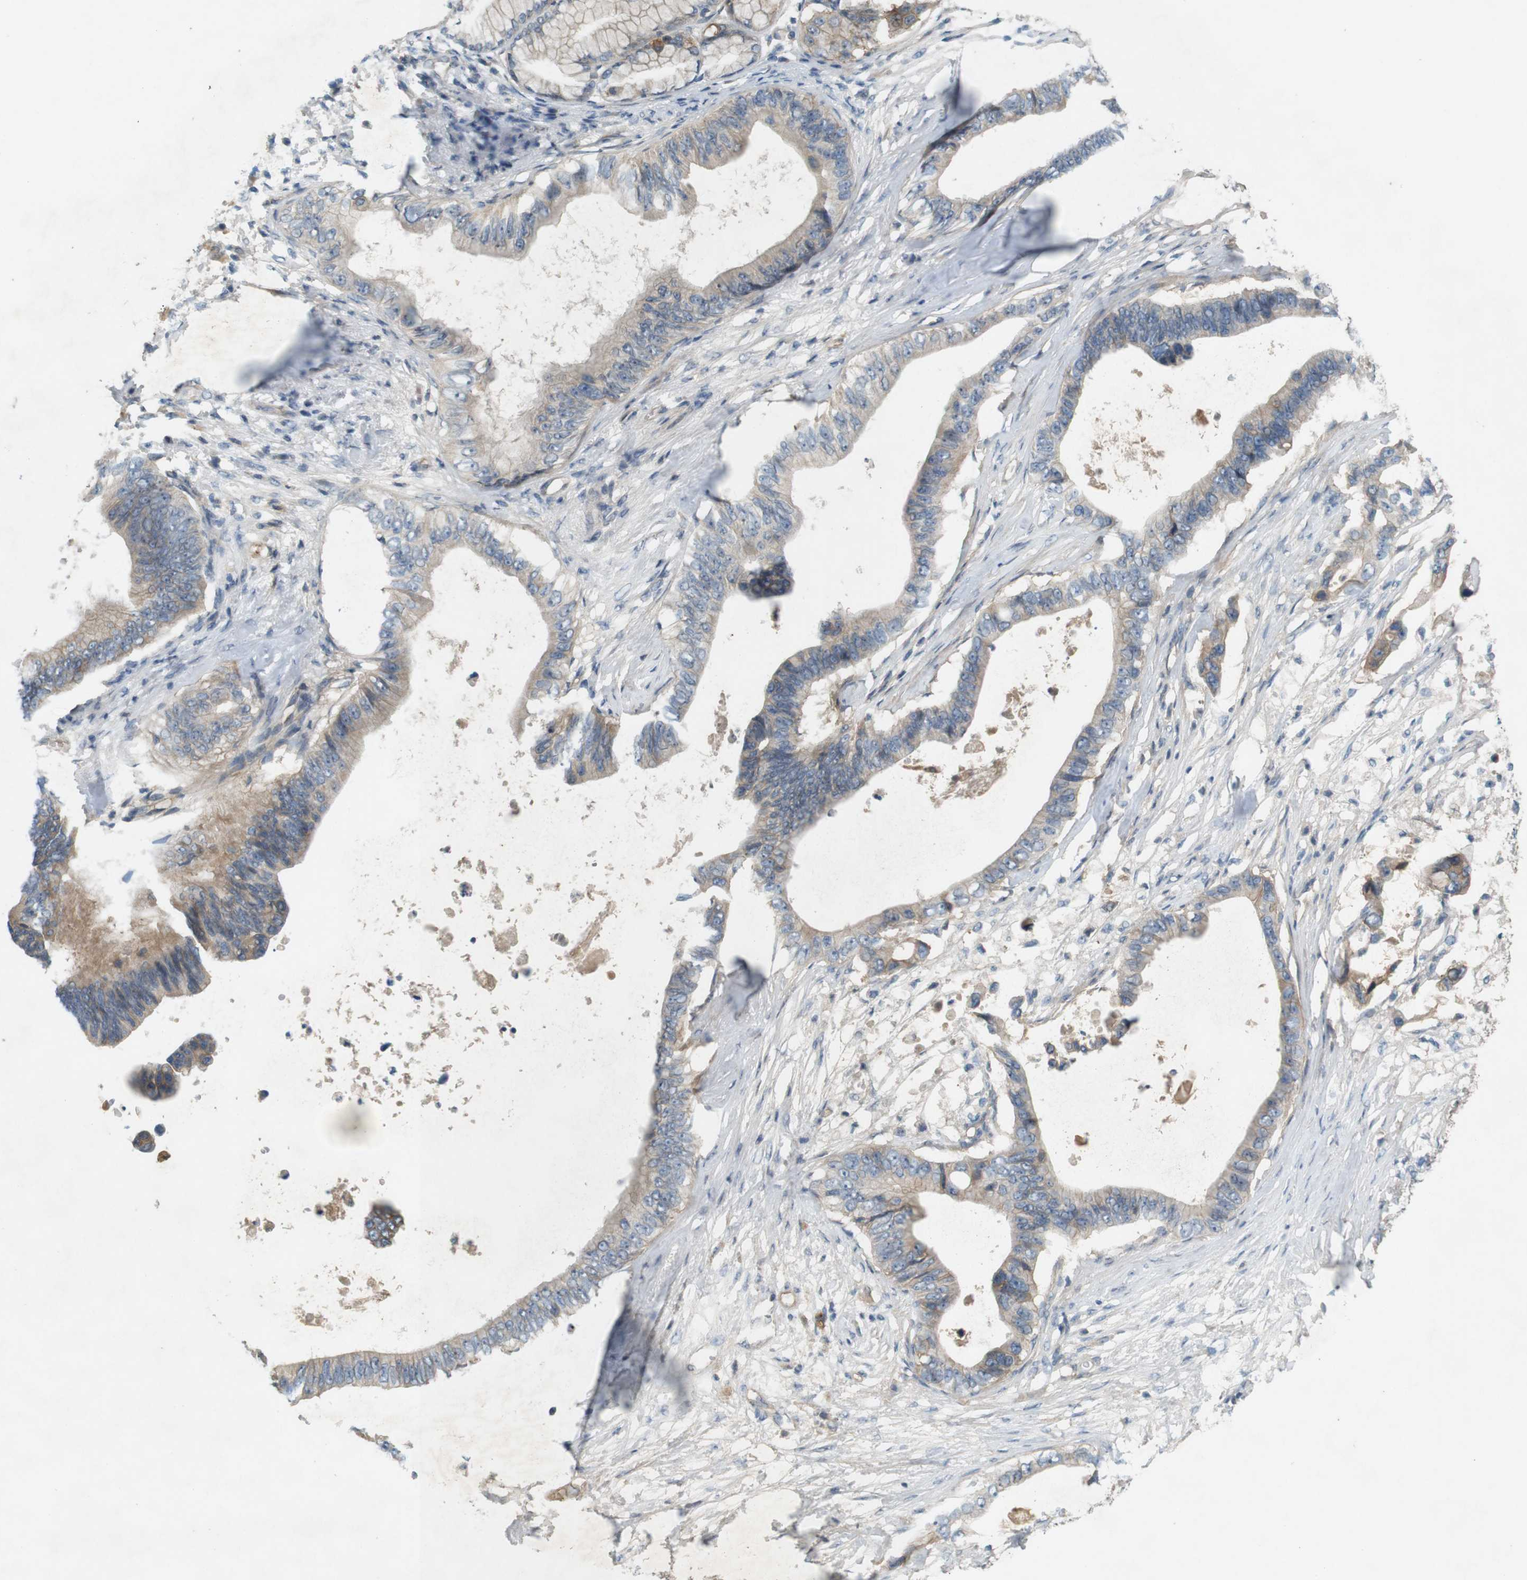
{"staining": {"intensity": "weak", "quantity": ">75%", "location": "cytoplasmic/membranous"}, "tissue": "pancreatic cancer", "cell_type": "Tumor cells", "image_type": "cancer", "snomed": [{"axis": "morphology", "description": "Adenocarcinoma, NOS"}, {"axis": "topography", "description": "Pancreas"}], "caption": "Immunohistochemistry (DAB) staining of pancreatic cancer exhibits weak cytoplasmic/membranous protein staining in approximately >75% of tumor cells. The staining was performed using DAB, with brown indicating positive protein expression. Nuclei are stained blue with hematoxylin.", "gene": "PVR", "patient": {"sex": "male", "age": 77}}